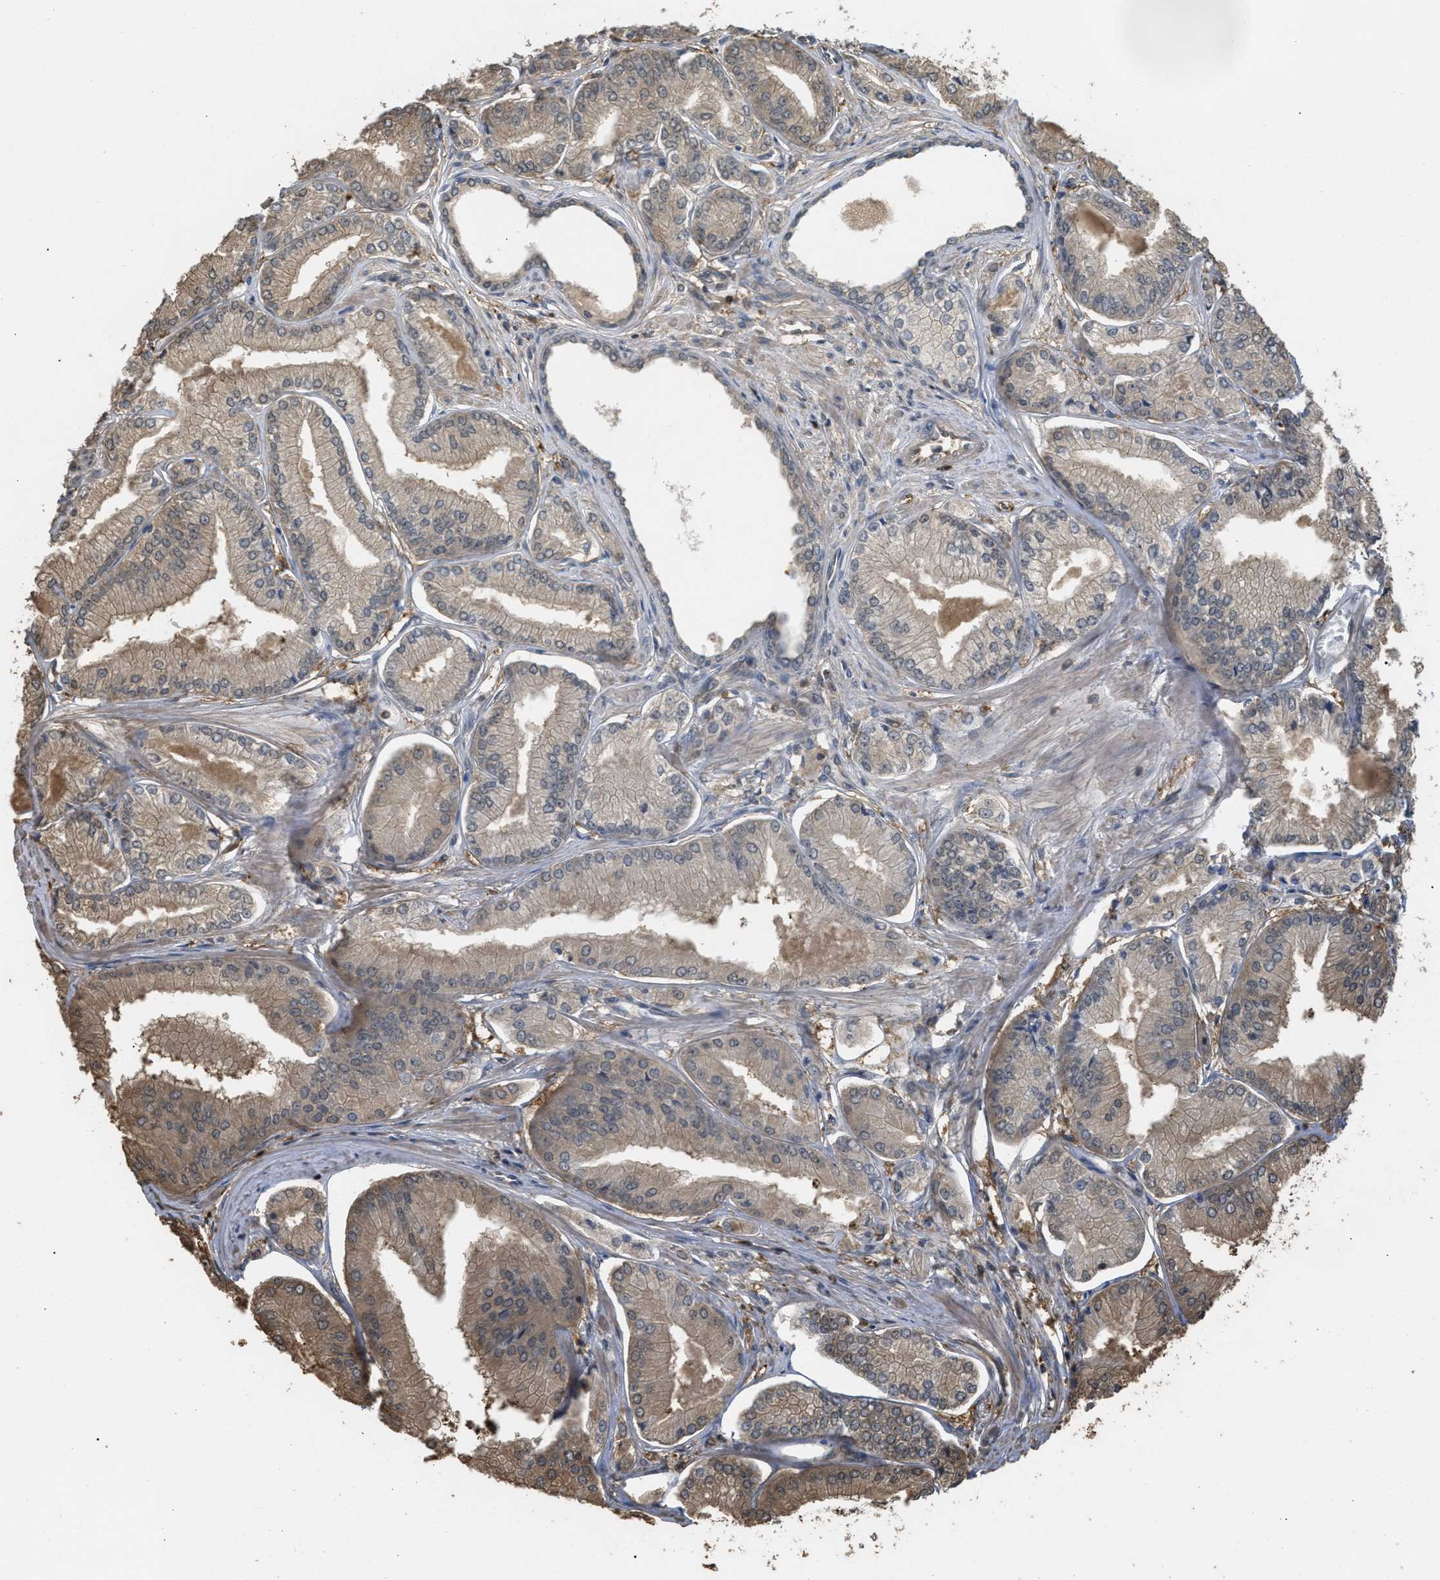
{"staining": {"intensity": "weak", "quantity": ">75%", "location": "cytoplasmic/membranous"}, "tissue": "prostate cancer", "cell_type": "Tumor cells", "image_type": "cancer", "snomed": [{"axis": "morphology", "description": "Adenocarcinoma, Low grade"}, {"axis": "topography", "description": "Prostate"}], "caption": "An image of human prostate cancer (low-grade adenocarcinoma) stained for a protein demonstrates weak cytoplasmic/membranous brown staining in tumor cells. The staining was performed using DAB (3,3'-diaminobenzidine) to visualize the protein expression in brown, while the nuclei were stained in blue with hematoxylin (Magnification: 20x).", "gene": "ARHGDIA", "patient": {"sex": "male", "age": 52}}